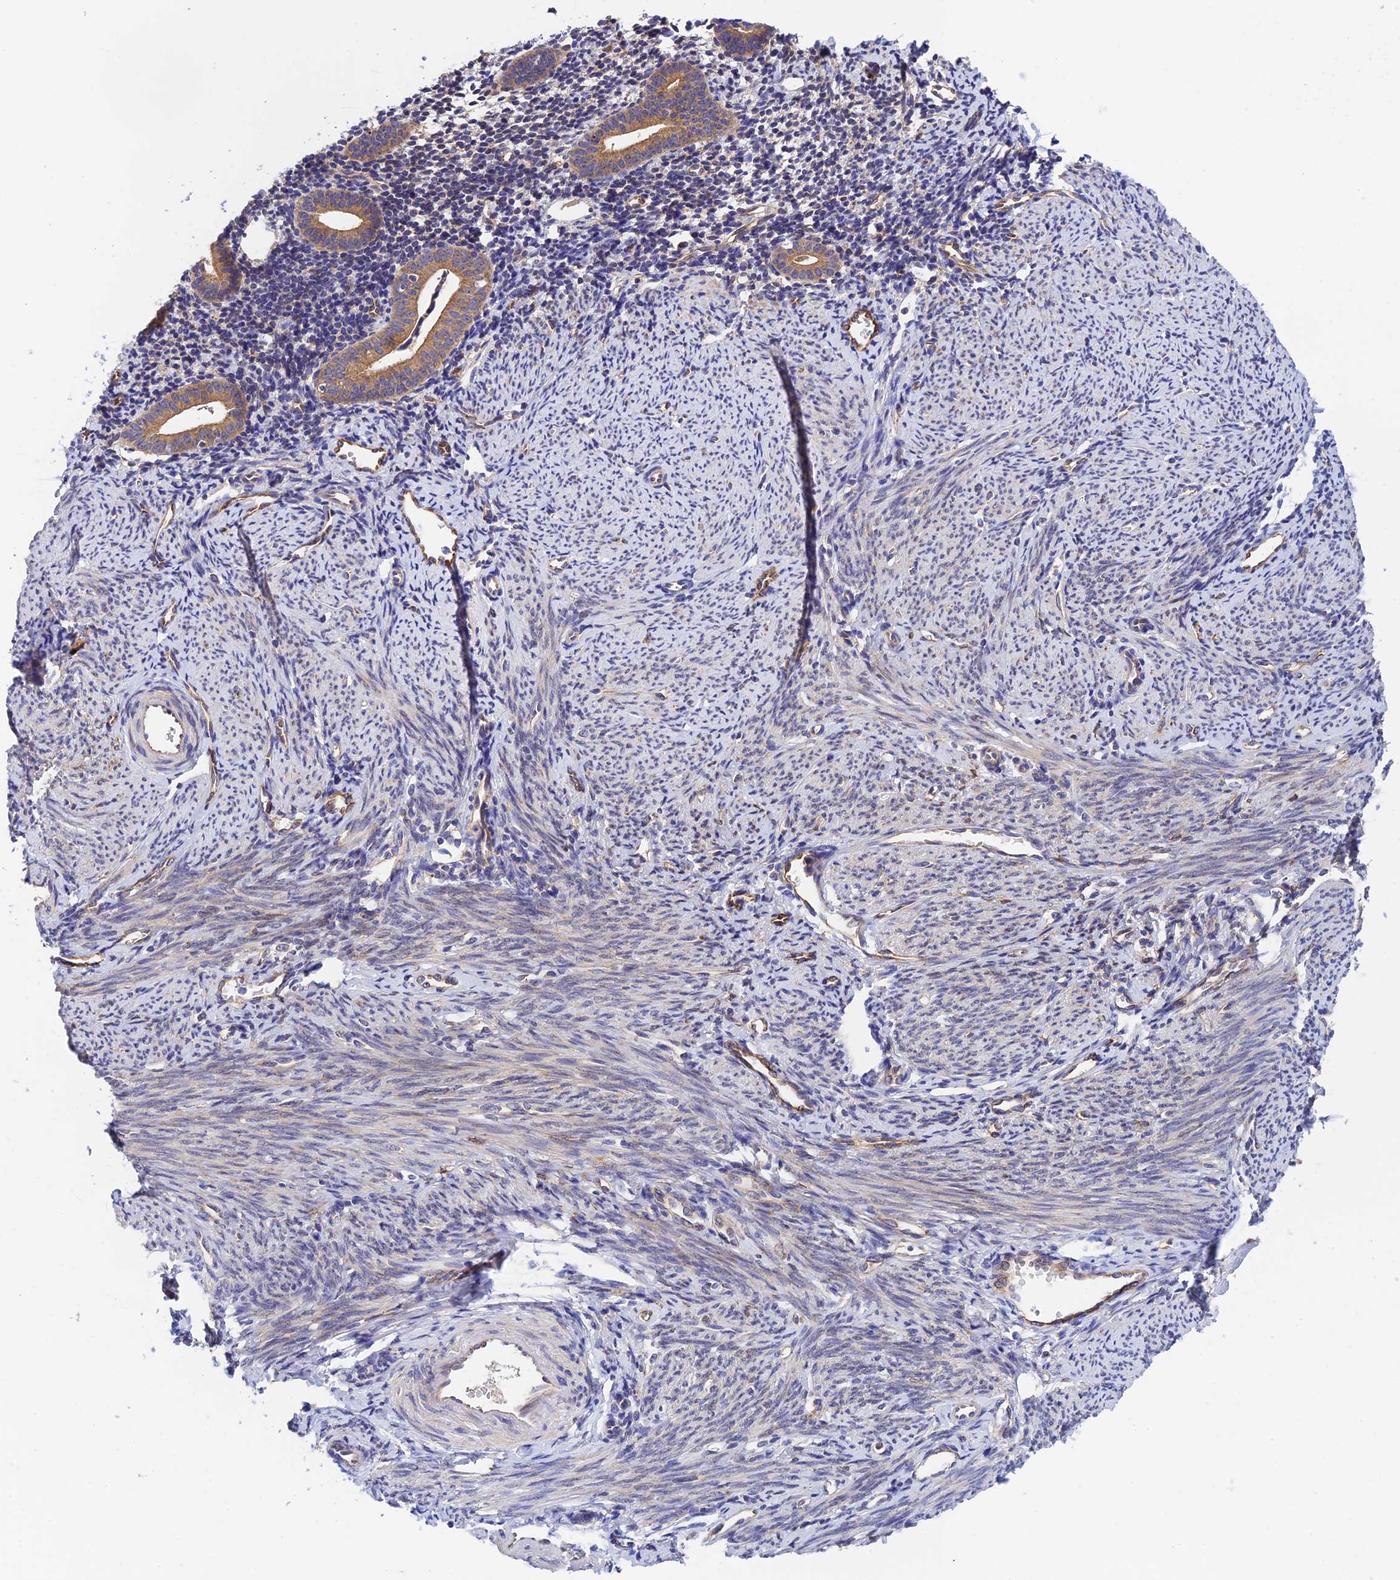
{"staining": {"intensity": "moderate", "quantity": "<25%", "location": "cytoplasmic/membranous"}, "tissue": "endometrium", "cell_type": "Cells in endometrial stroma", "image_type": "normal", "snomed": [{"axis": "morphology", "description": "Normal tissue, NOS"}, {"axis": "topography", "description": "Endometrium"}], "caption": "Normal endometrium demonstrates moderate cytoplasmic/membranous expression in about <25% of cells in endometrial stroma, visualized by immunohistochemistry.", "gene": "RANBP6", "patient": {"sex": "female", "age": 56}}